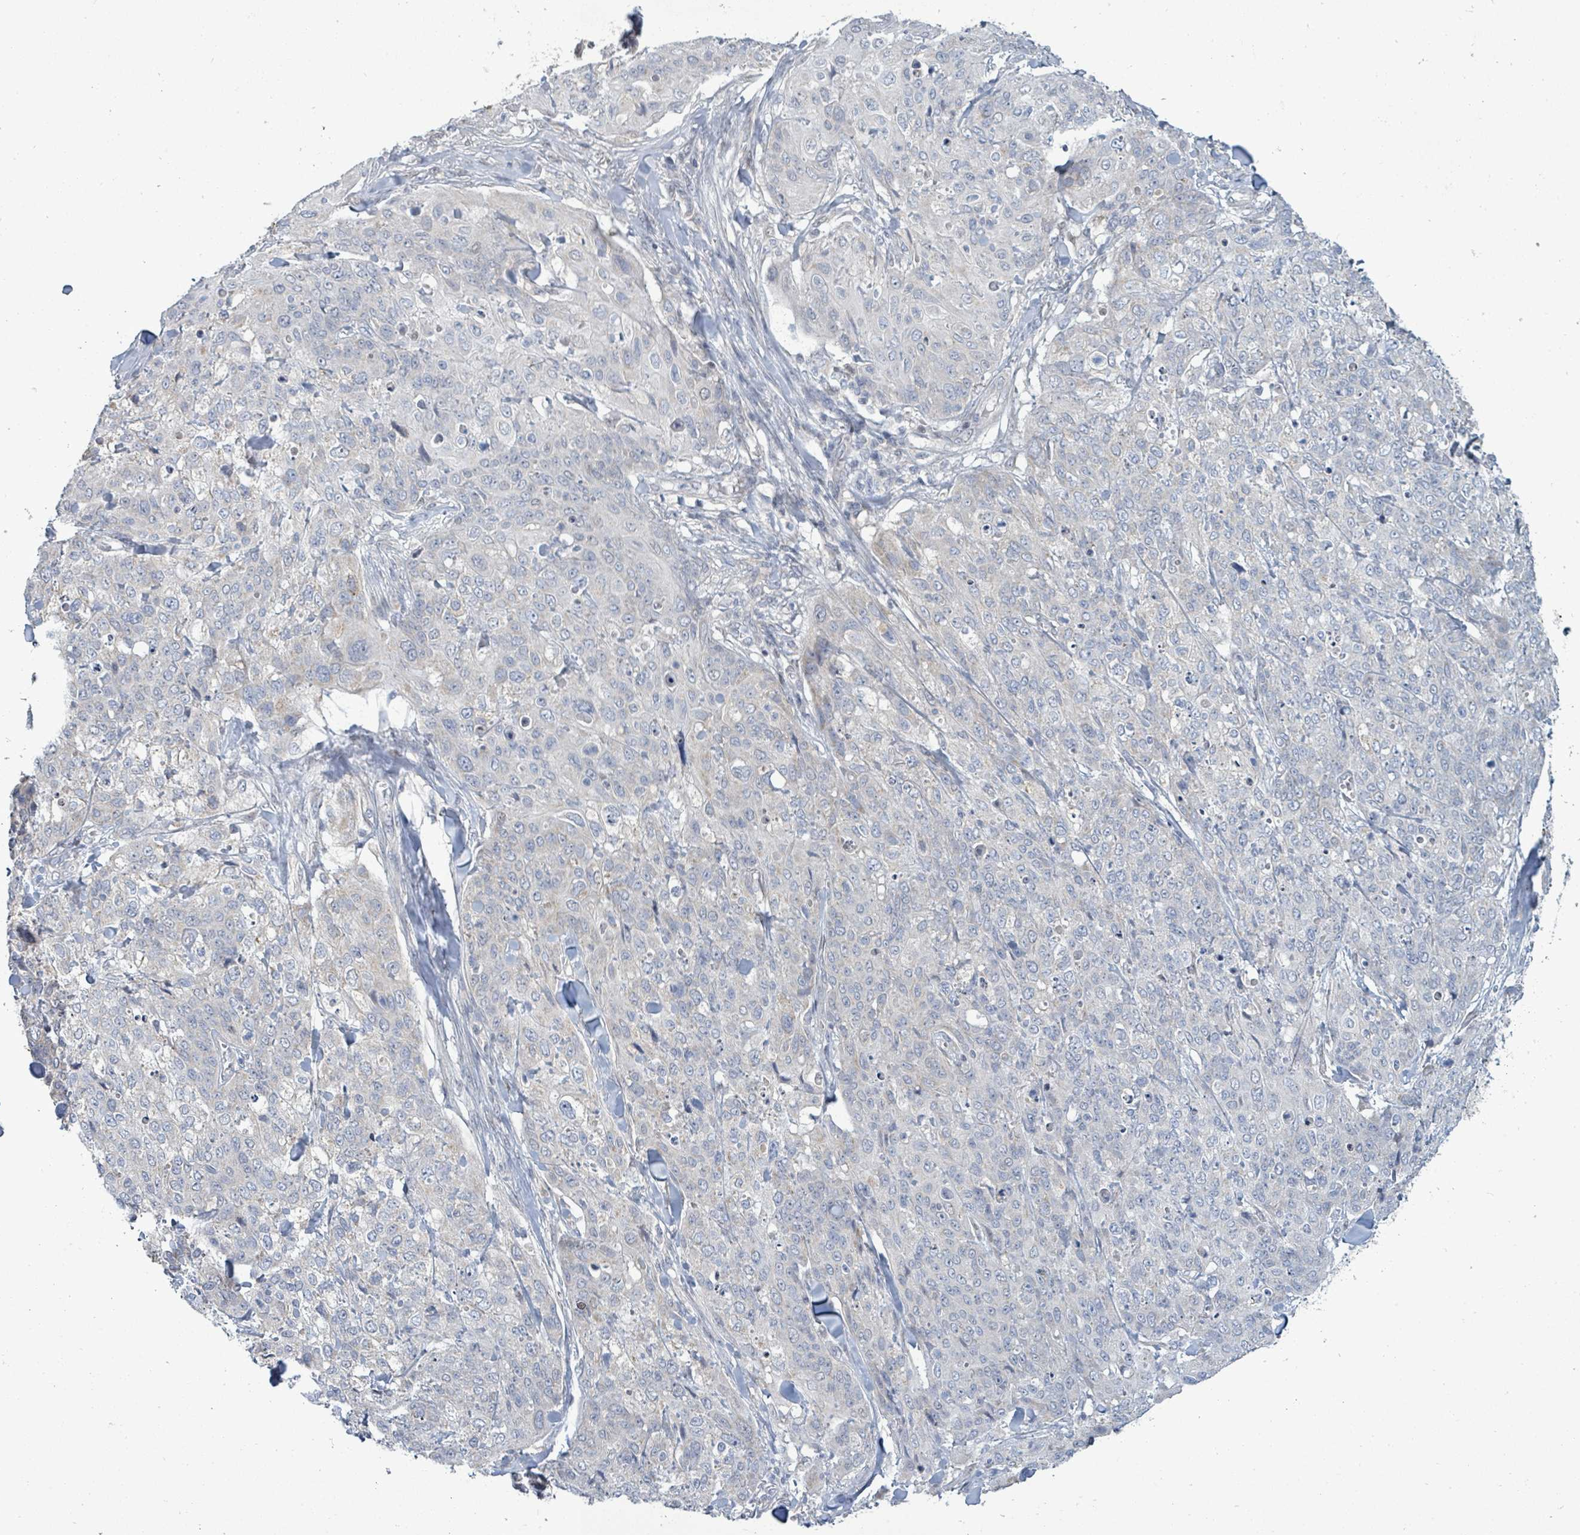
{"staining": {"intensity": "negative", "quantity": "none", "location": "none"}, "tissue": "skin cancer", "cell_type": "Tumor cells", "image_type": "cancer", "snomed": [{"axis": "morphology", "description": "Squamous cell carcinoma, NOS"}, {"axis": "topography", "description": "Skin"}, {"axis": "topography", "description": "Vulva"}], "caption": "Immunohistochemistry image of neoplastic tissue: skin squamous cell carcinoma stained with DAB displays no significant protein expression in tumor cells.", "gene": "ZFPM1", "patient": {"sex": "female", "age": 85}}